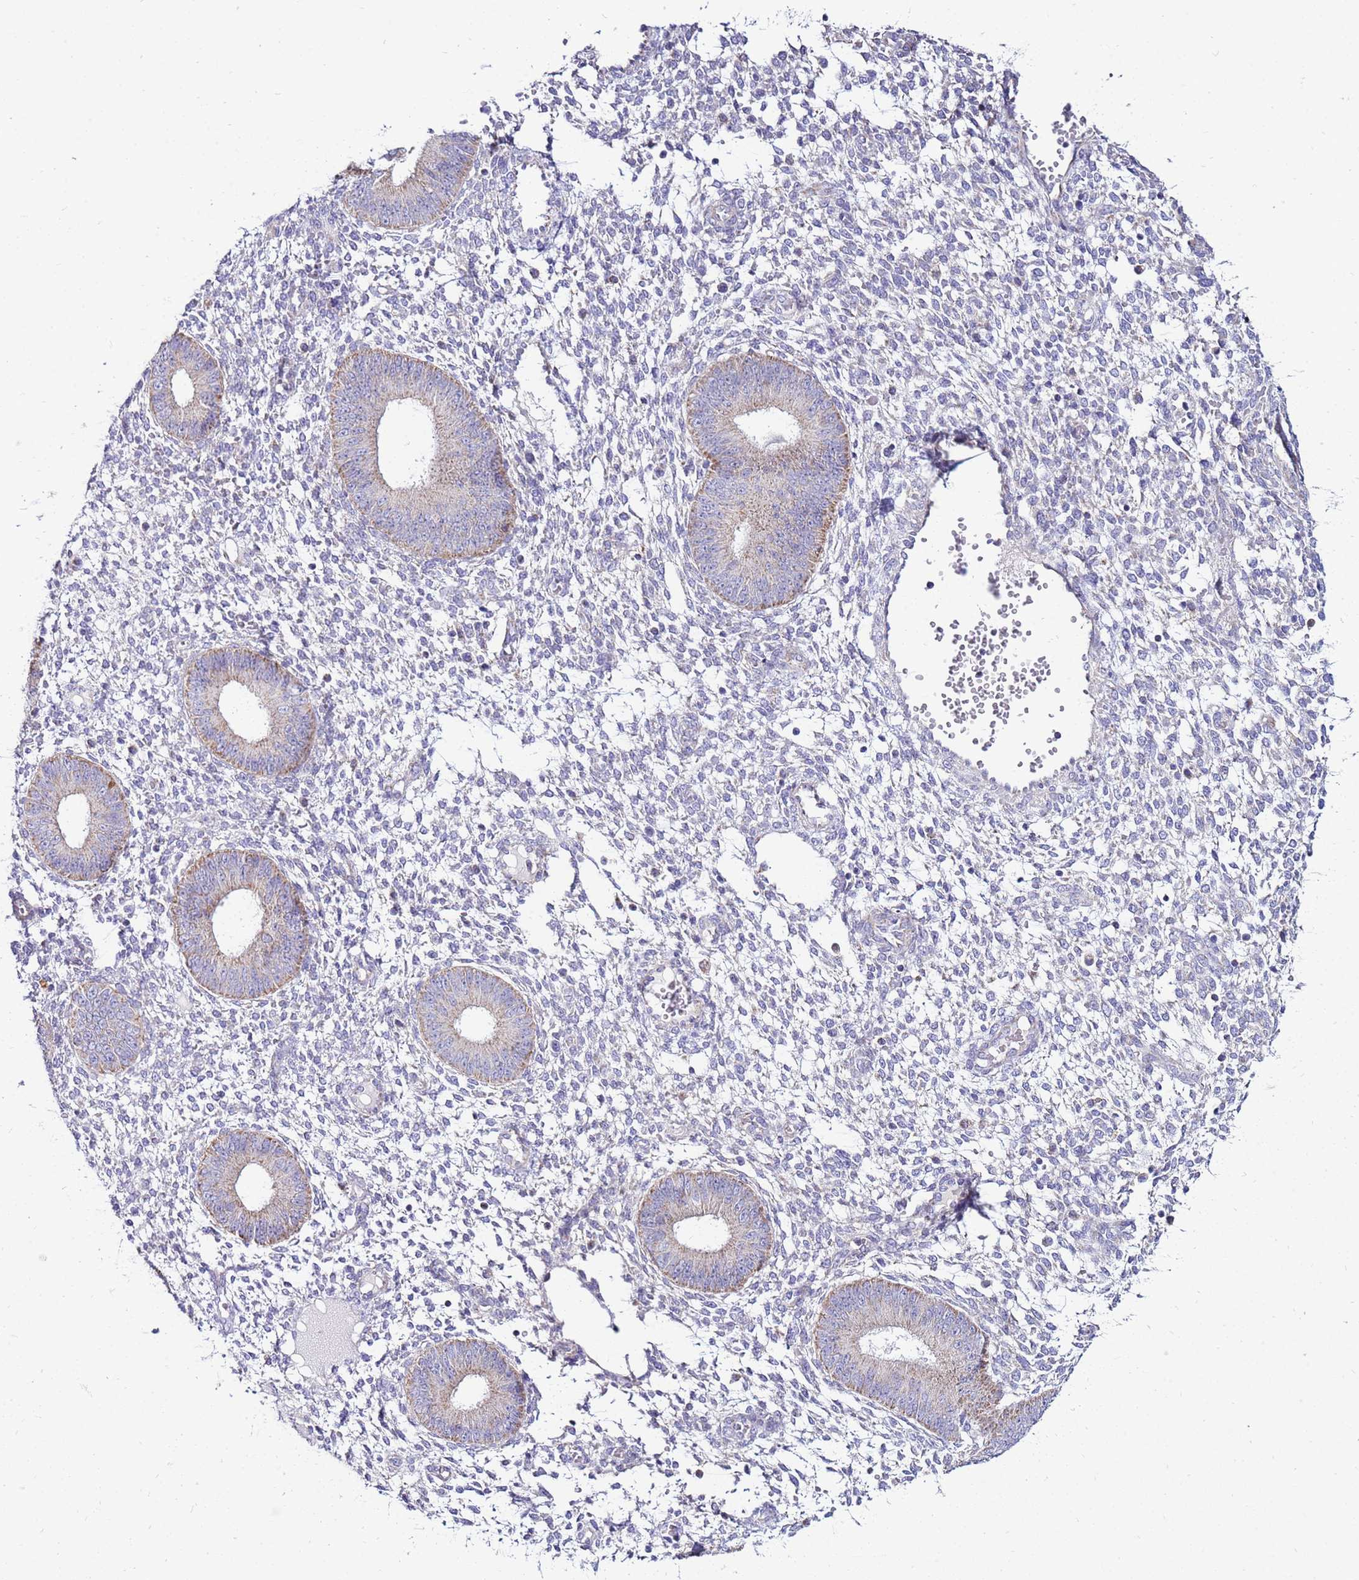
{"staining": {"intensity": "negative", "quantity": "none", "location": "none"}, "tissue": "endometrium", "cell_type": "Cells in endometrial stroma", "image_type": "normal", "snomed": [{"axis": "morphology", "description": "Normal tissue, NOS"}, {"axis": "topography", "description": "Endometrium"}], "caption": "A micrograph of endometrium stained for a protein reveals no brown staining in cells in endometrial stroma. (Stains: DAB IHC with hematoxylin counter stain, Microscopy: brightfield microscopy at high magnification).", "gene": "IGF1R", "patient": {"sex": "female", "age": 49}}